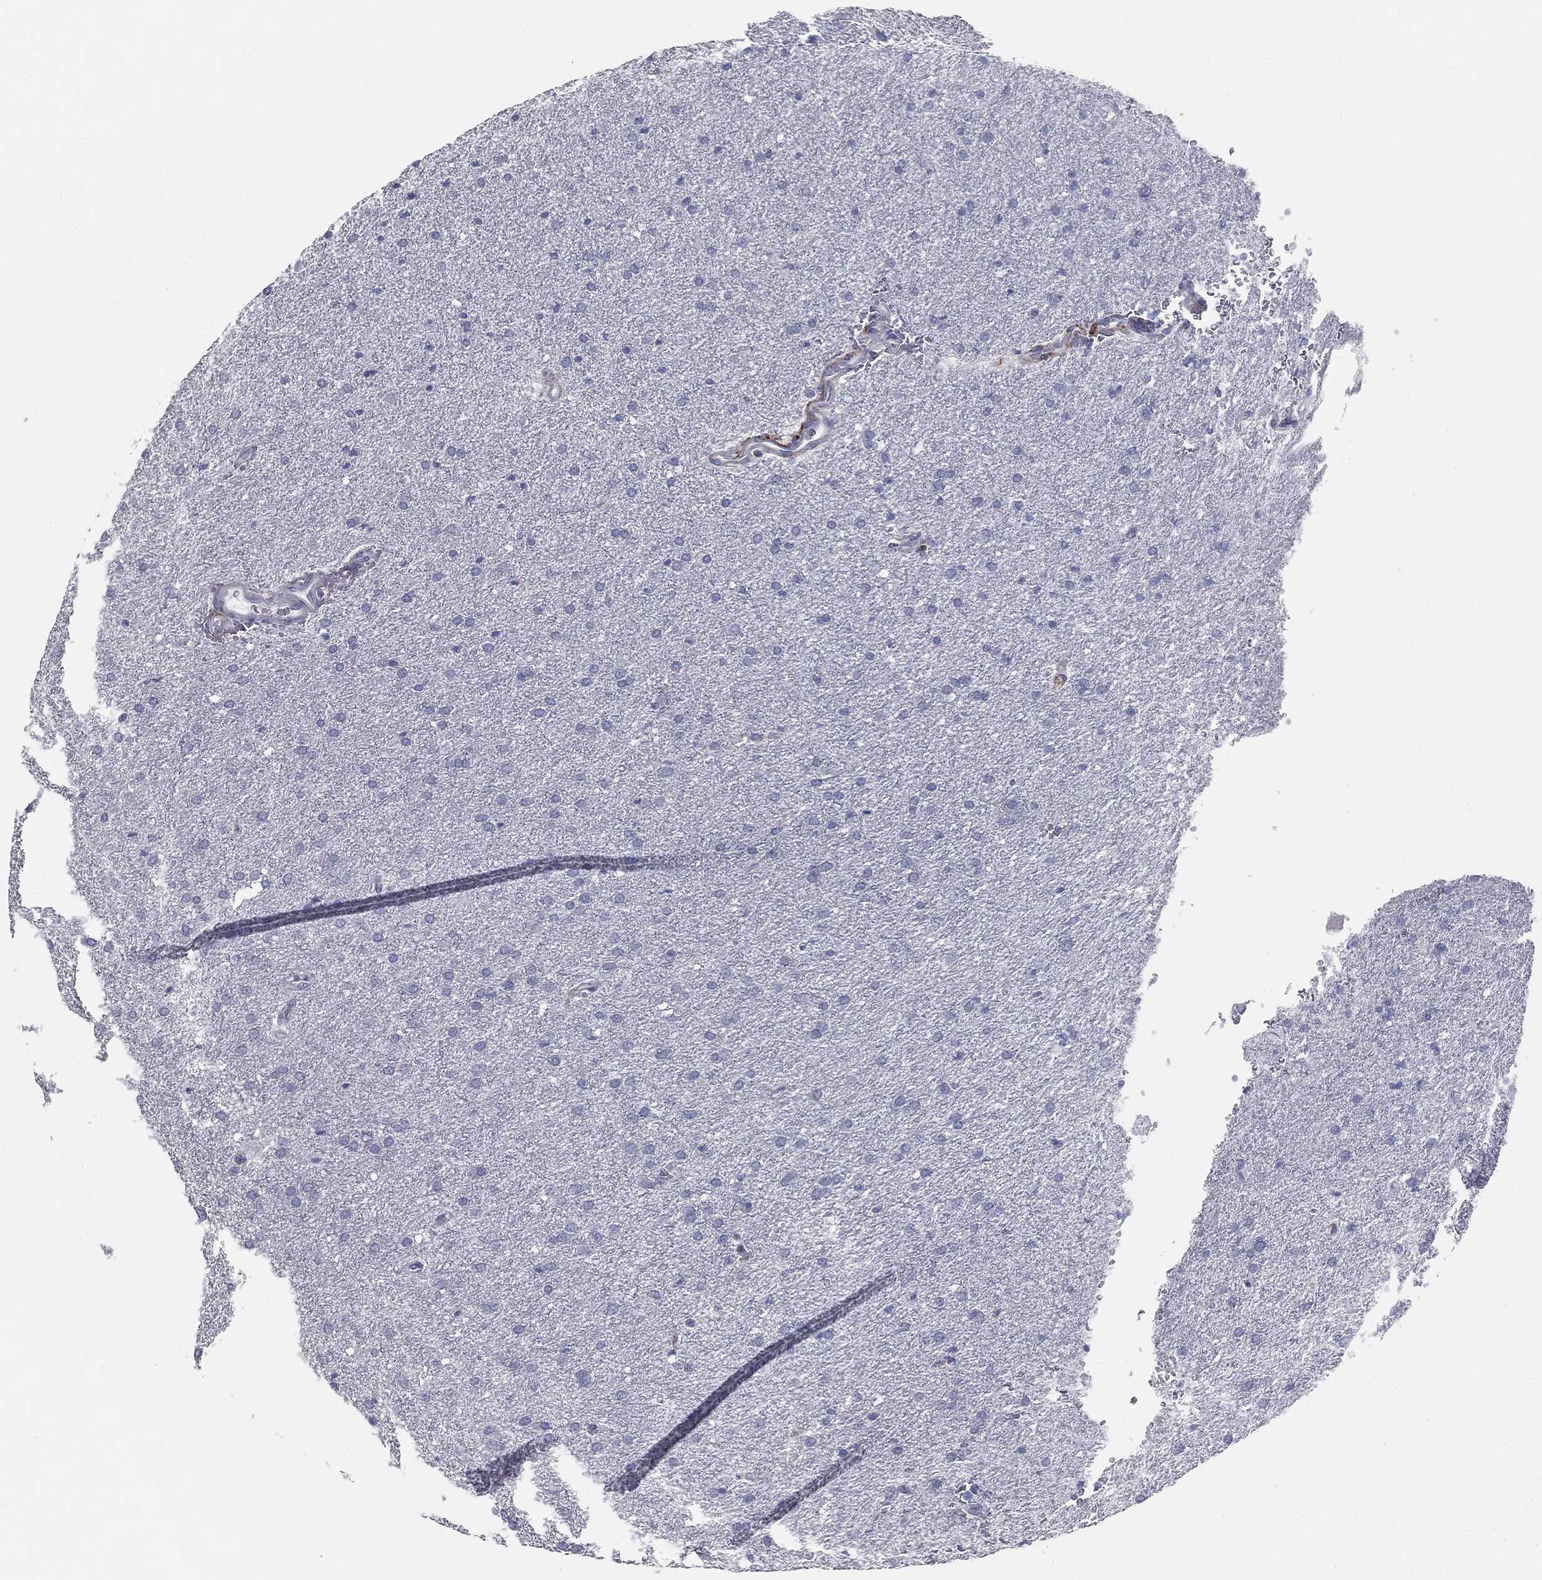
{"staining": {"intensity": "negative", "quantity": "none", "location": "none"}, "tissue": "glioma", "cell_type": "Tumor cells", "image_type": "cancer", "snomed": [{"axis": "morphology", "description": "Glioma, malignant, Low grade"}, {"axis": "topography", "description": "Brain"}], "caption": "High power microscopy photomicrograph of an immunohistochemistry image of glioma, revealing no significant positivity in tumor cells.", "gene": "CAV3", "patient": {"sex": "female", "age": 37}}